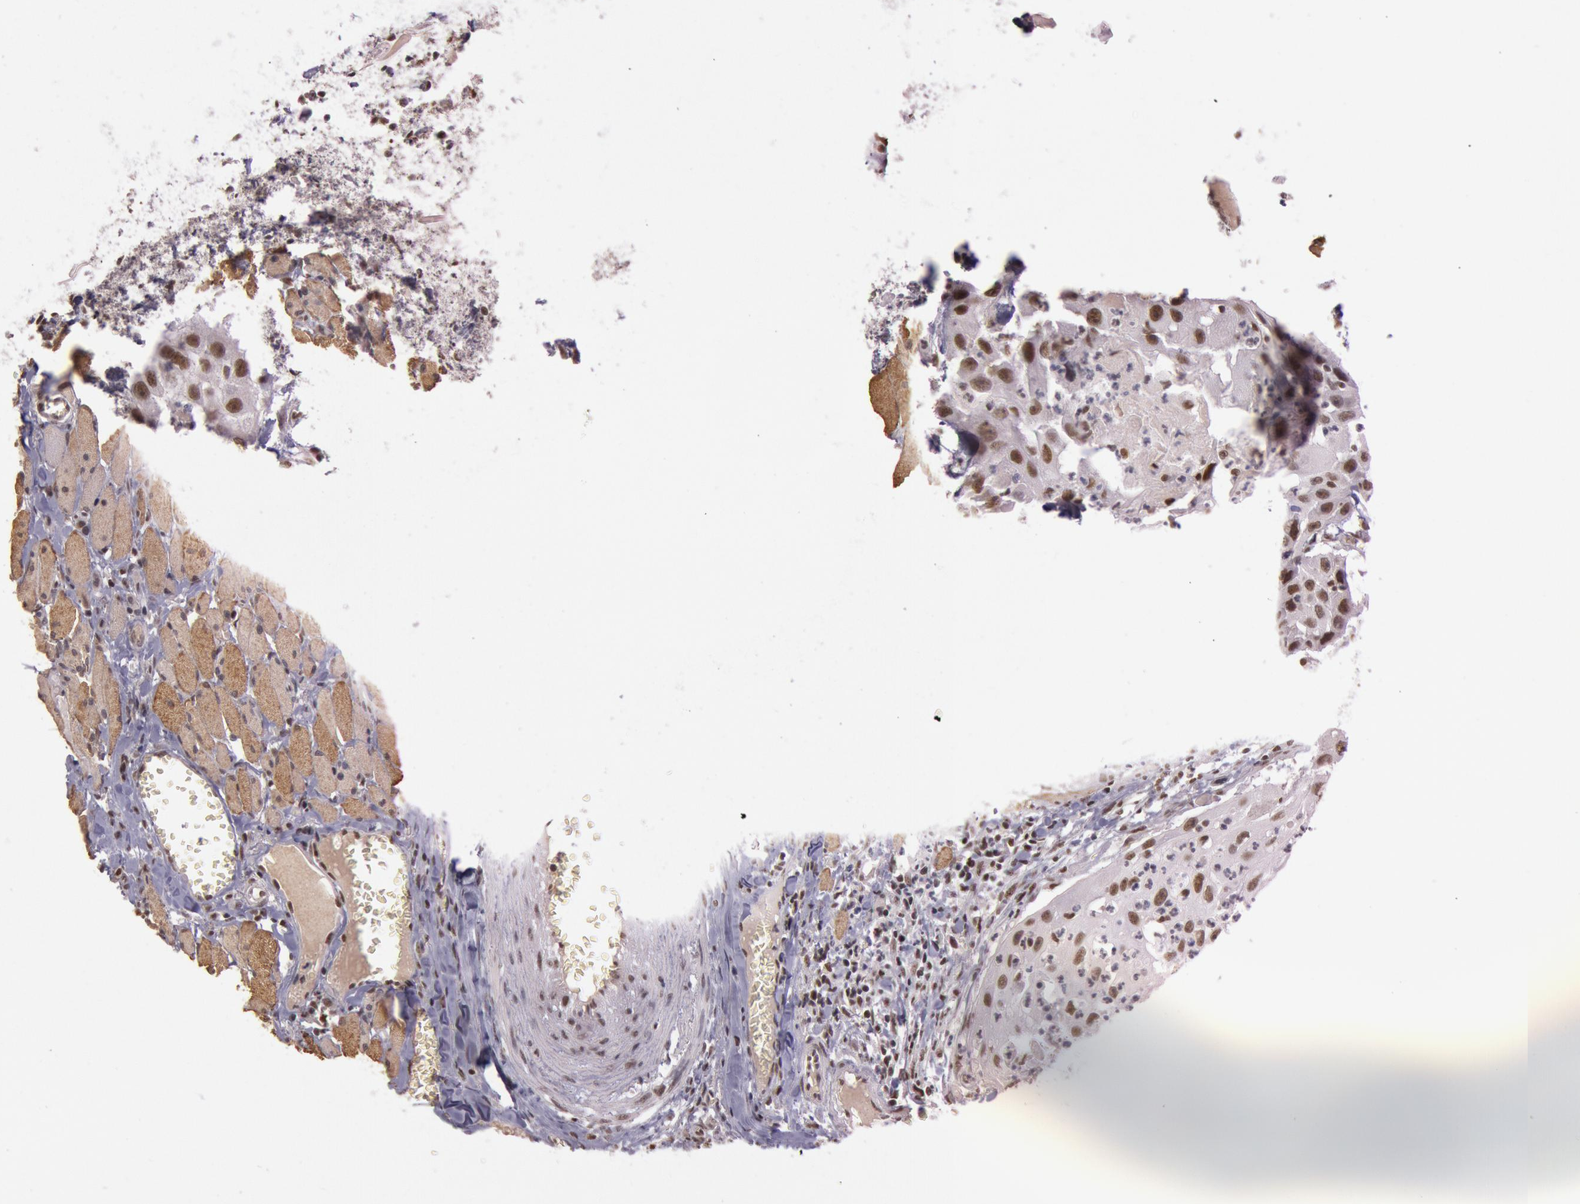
{"staining": {"intensity": "moderate", "quantity": ">75%", "location": "nuclear"}, "tissue": "head and neck cancer", "cell_type": "Tumor cells", "image_type": "cancer", "snomed": [{"axis": "morphology", "description": "Squamous cell carcinoma, NOS"}, {"axis": "topography", "description": "Head-Neck"}], "caption": "Moderate nuclear protein positivity is present in approximately >75% of tumor cells in head and neck cancer (squamous cell carcinoma).", "gene": "TASL", "patient": {"sex": "male", "age": 64}}